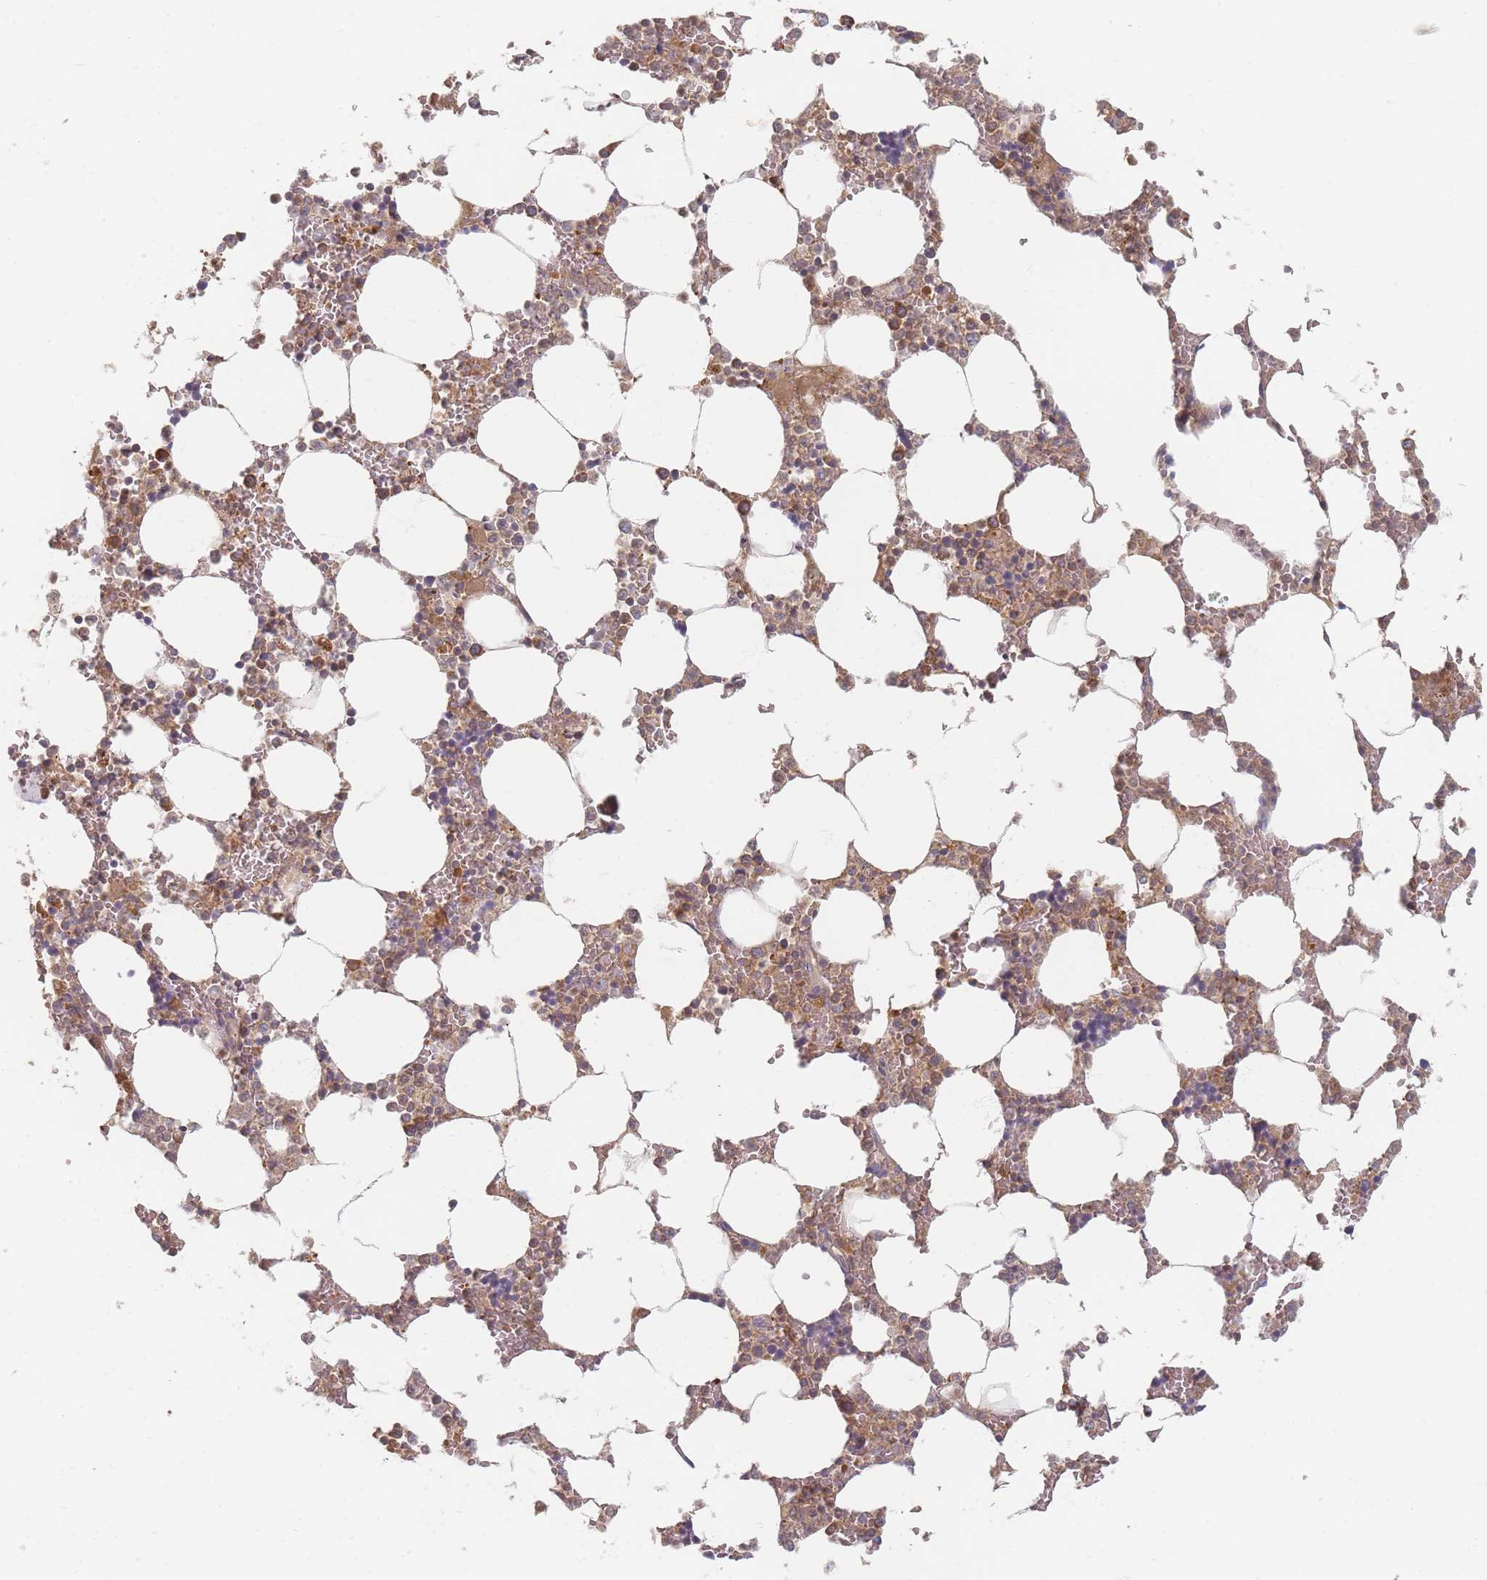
{"staining": {"intensity": "moderate", "quantity": "25%-75%", "location": "cytoplasmic/membranous"}, "tissue": "bone marrow", "cell_type": "Hematopoietic cells", "image_type": "normal", "snomed": [{"axis": "morphology", "description": "Normal tissue, NOS"}, {"axis": "topography", "description": "Bone marrow"}], "caption": "This micrograph displays immunohistochemistry (IHC) staining of benign human bone marrow, with medium moderate cytoplasmic/membranous expression in approximately 25%-75% of hematopoietic cells.", "gene": "SLC35F3", "patient": {"sex": "male", "age": 64}}